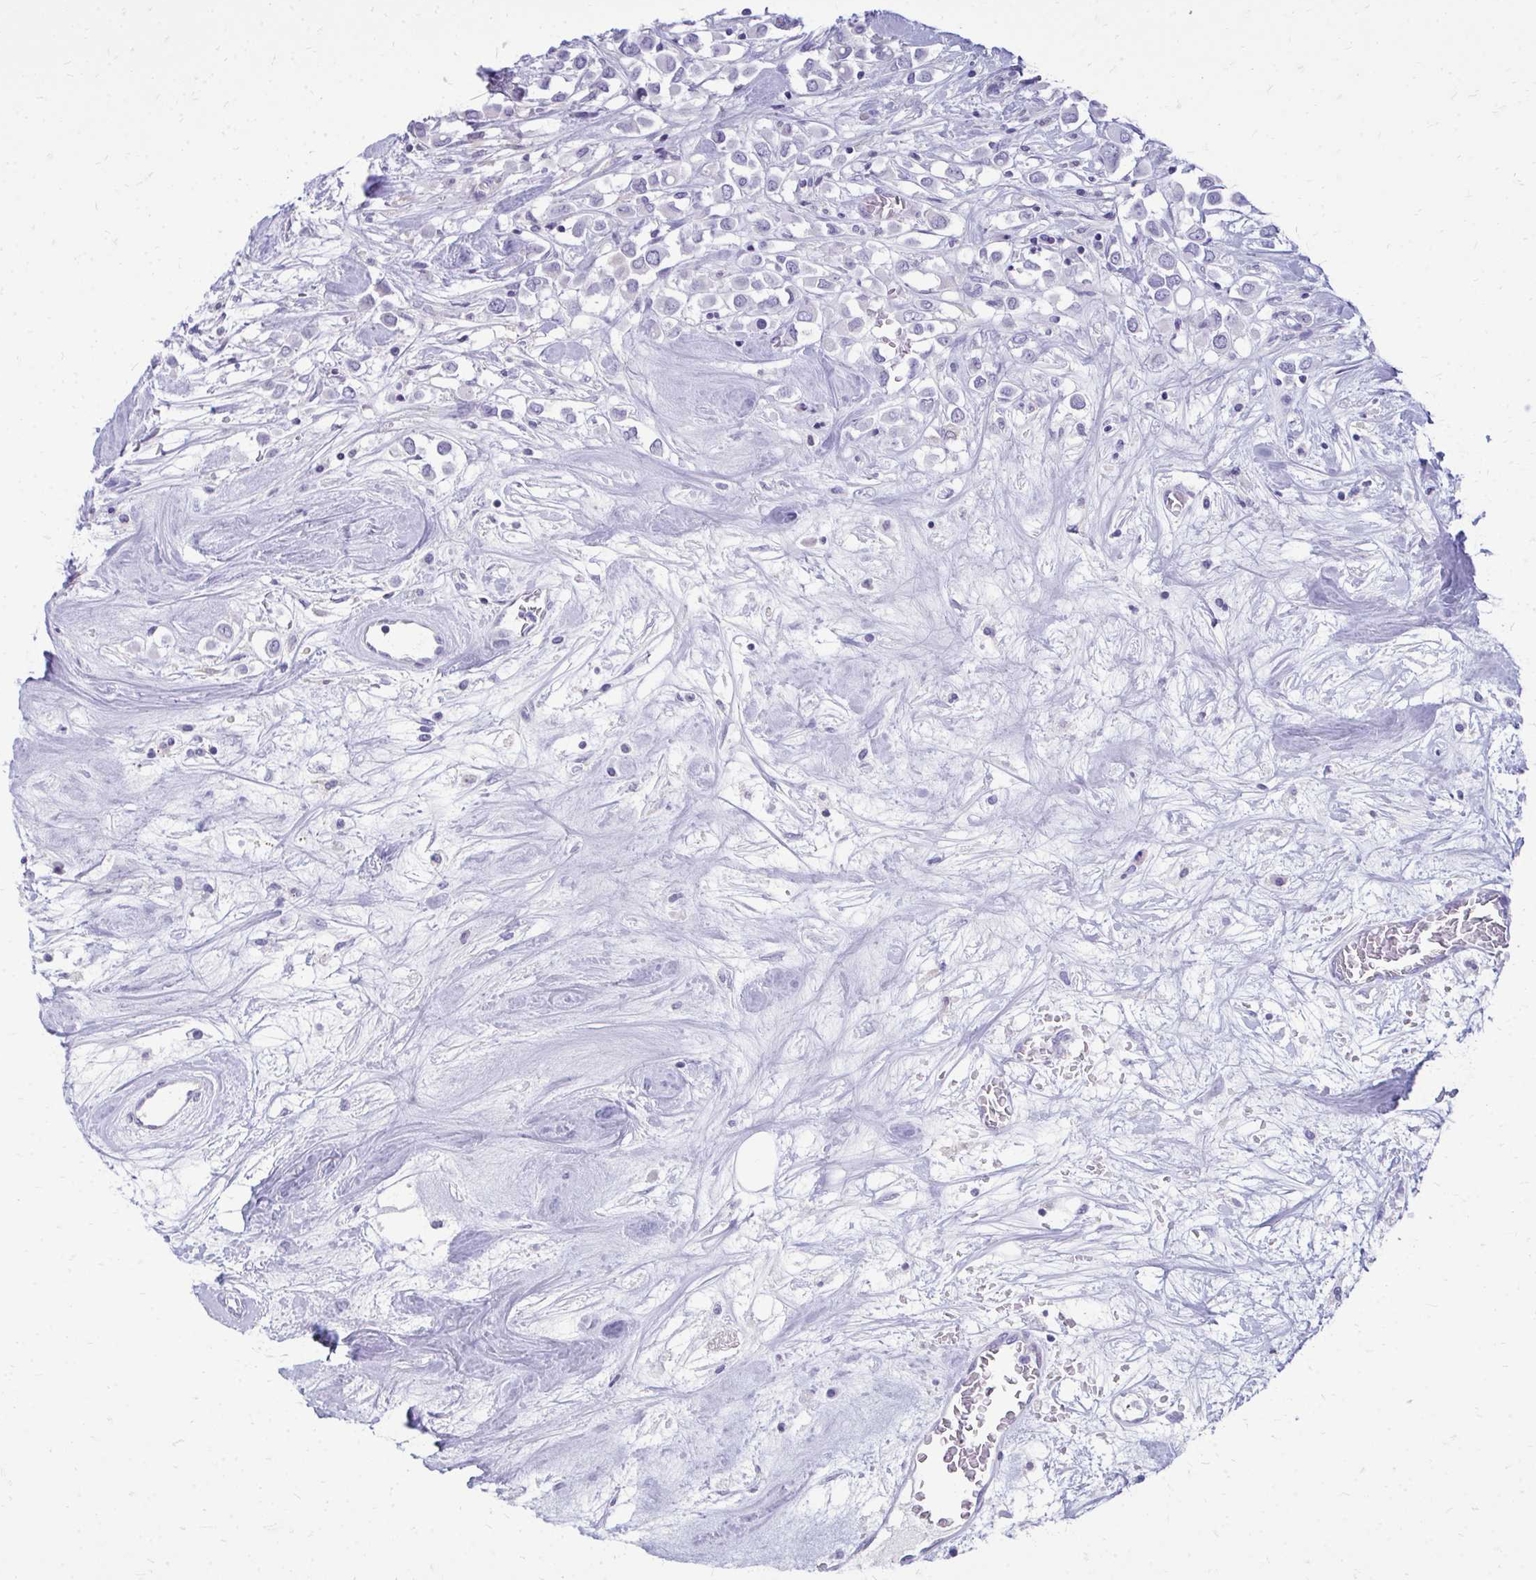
{"staining": {"intensity": "negative", "quantity": "none", "location": "none"}, "tissue": "breast cancer", "cell_type": "Tumor cells", "image_type": "cancer", "snomed": [{"axis": "morphology", "description": "Duct carcinoma"}, {"axis": "topography", "description": "Breast"}], "caption": "This is a micrograph of IHC staining of breast cancer (invasive ductal carcinoma), which shows no expression in tumor cells. (DAB (3,3'-diaminobenzidine) immunohistochemistry (IHC) with hematoxylin counter stain).", "gene": "FABP3", "patient": {"sex": "female", "age": 61}}